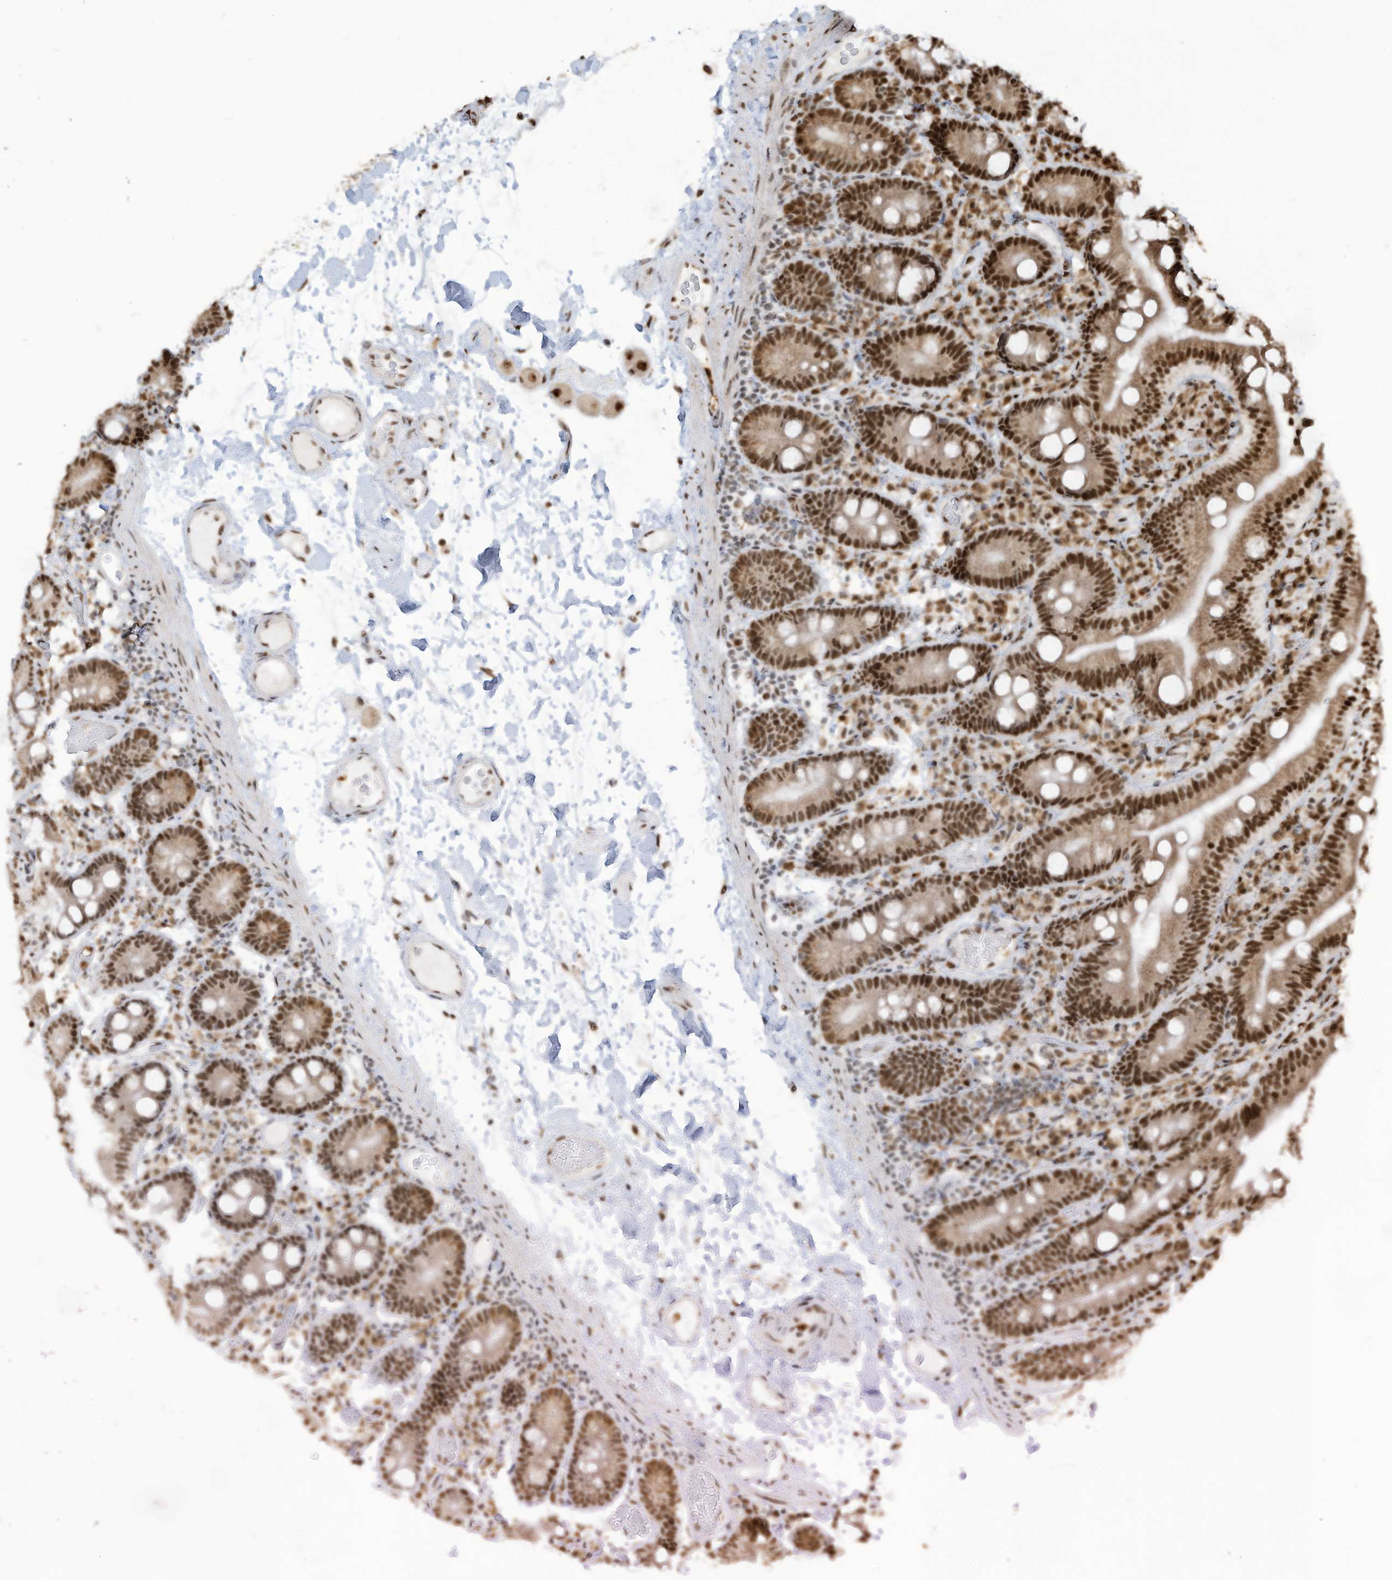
{"staining": {"intensity": "strong", "quantity": ">75%", "location": "cytoplasmic/membranous,nuclear"}, "tissue": "duodenum", "cell_type": "Glandular cells", "image_type": "normal", "snomed": [{"axis": "morphology", "description": "Normal tissue, NOS"}, {"axis": "topography", "description": "Duodenum"}], "caption": "The immunohistochemical stain highlights strong cytoplasmic/membranous,nuclear positivity in glandular cells of normal duodenum. The staining was performed using DAB, with brown indicating positive protein expression. Nuclei are stained blue with hematoxylin.", "gene": "LBH", "patient": {"sex": "male", "age": 55}}